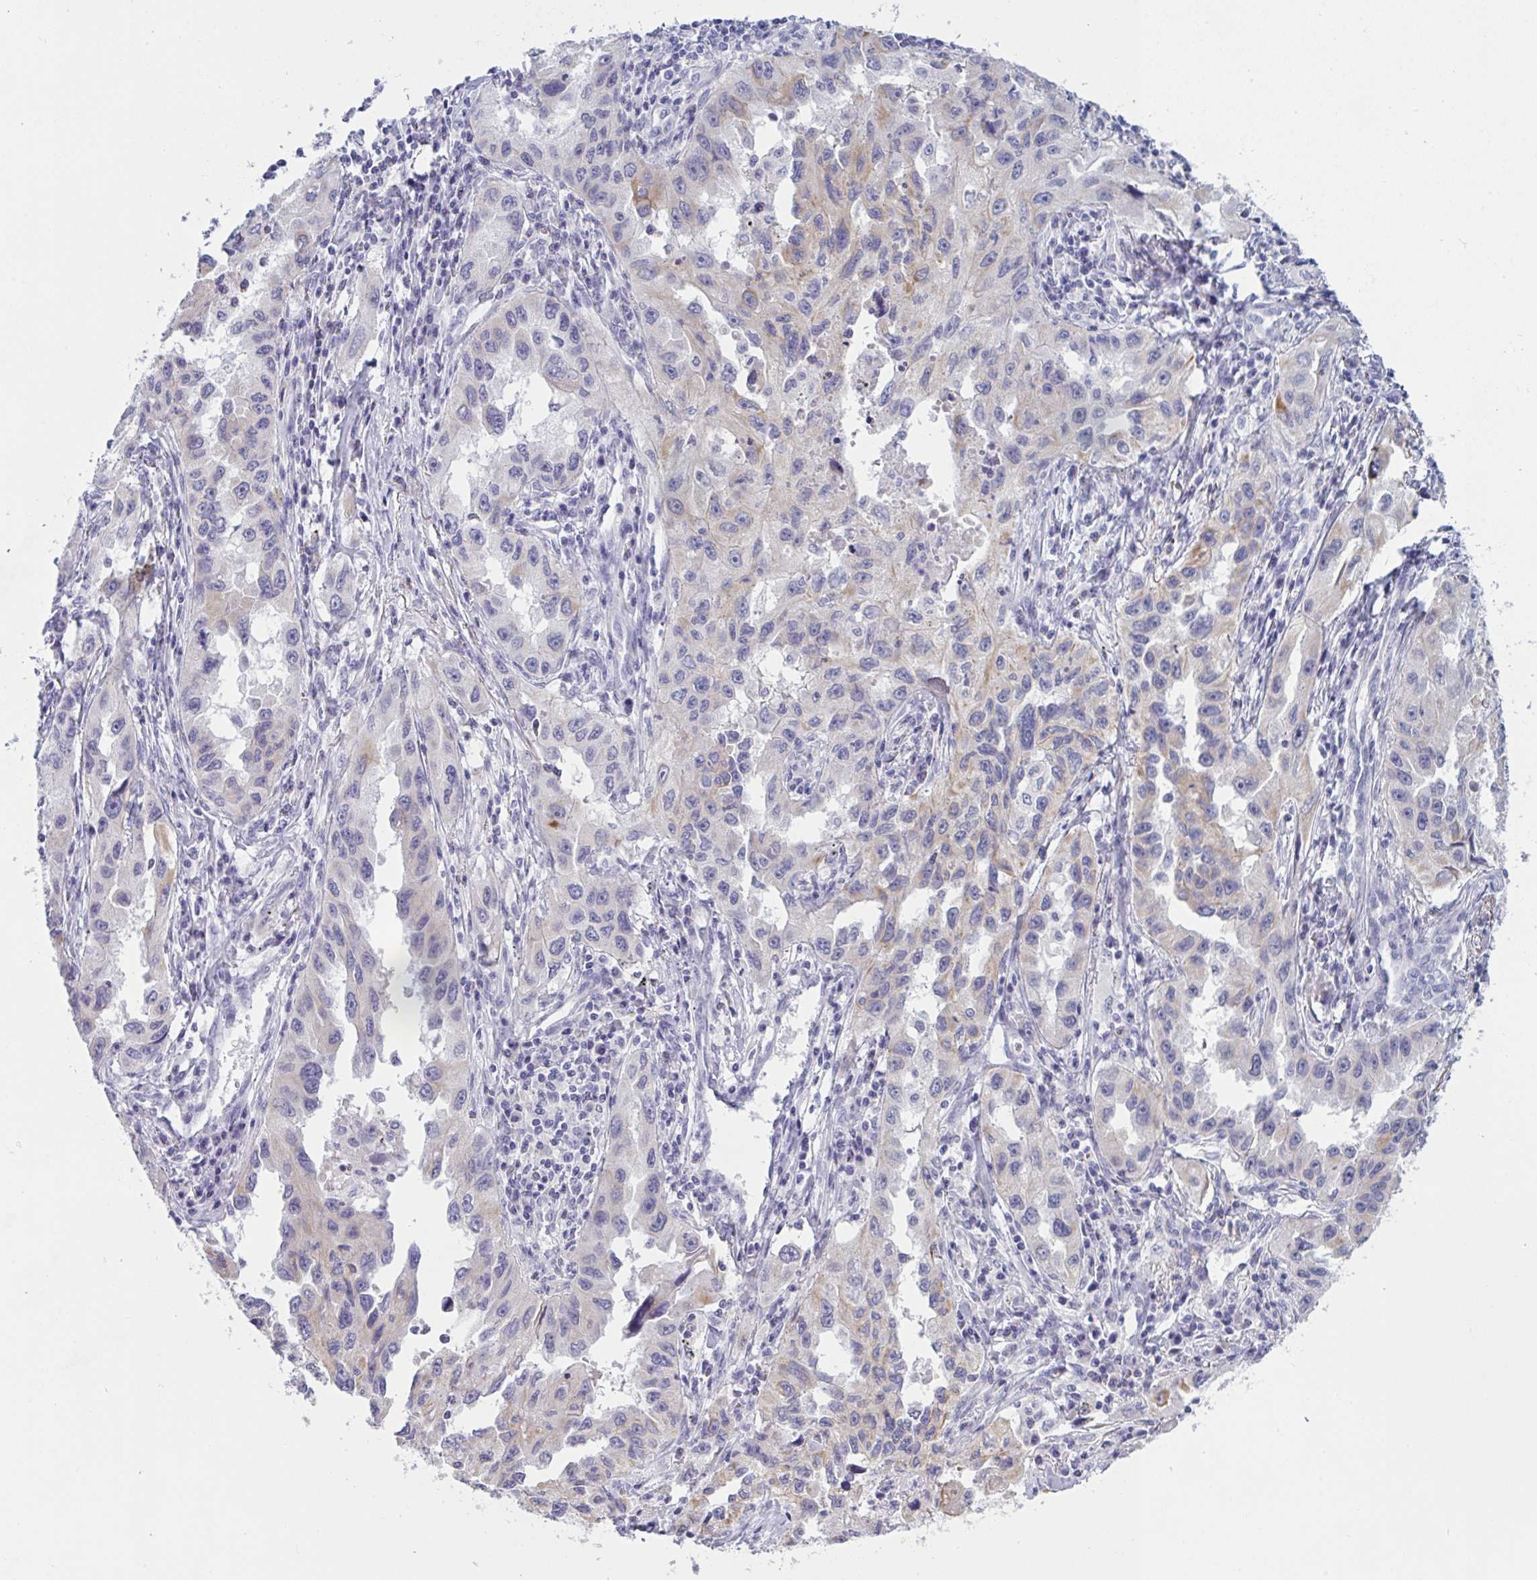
{"staining": {"intensity": "weak", "quantity": "<25%", "location": "cytoplasmic/membranous"}, "tissue": "lung cancer", "cell_type": "Tumor cells", "image_type": "cancer", "snomed": [{"axis": "morphology", "description": "Adenocarcinoma, NOS"}, {"axis": "topography", "description": "Lung"}], "caption": "Immunohistochemistry (IHC) histopathology image of lung adenocarcinoma stained for a protein (brown), which displays no positivity in tumor cells.", "gene": "TENT5D", "patient": {"sex": "female", "age": 73}}